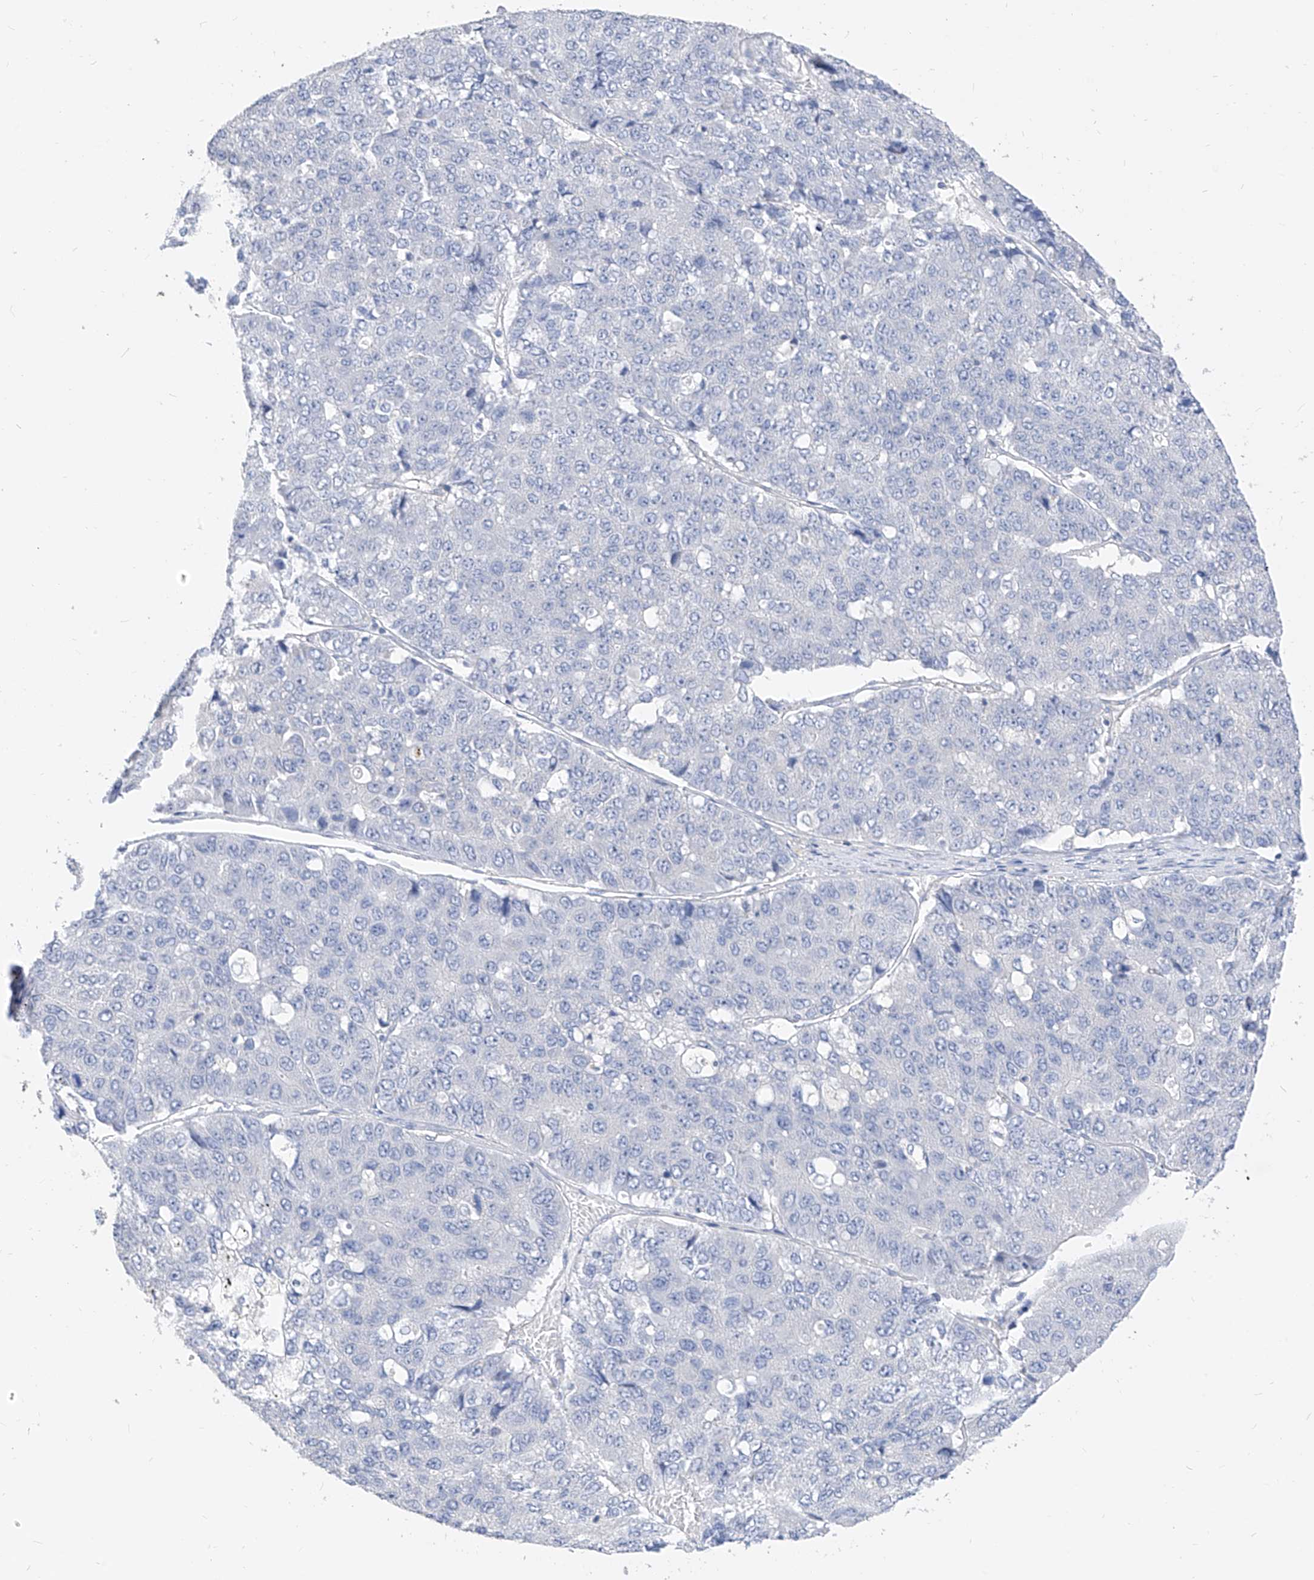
{"staining": {"intensity": "negative", "quantity": "none", "location": "none"}, "tissue": "pancreatic cancer", "cell_type": "Tumor cells", "image_type": "cancer", "snomed": [{"axis": "morphology", "description": "Adenocarcinoma, NOS"}, {"axis": "topography", "description": "Pancreas"}], "caption": "The histopathology image exhibits no staining of tumor cells in adenocarcinoma (pancreatic).", "gene": "ZZEF1", "patient": {"sex": "male", "age": 50}}